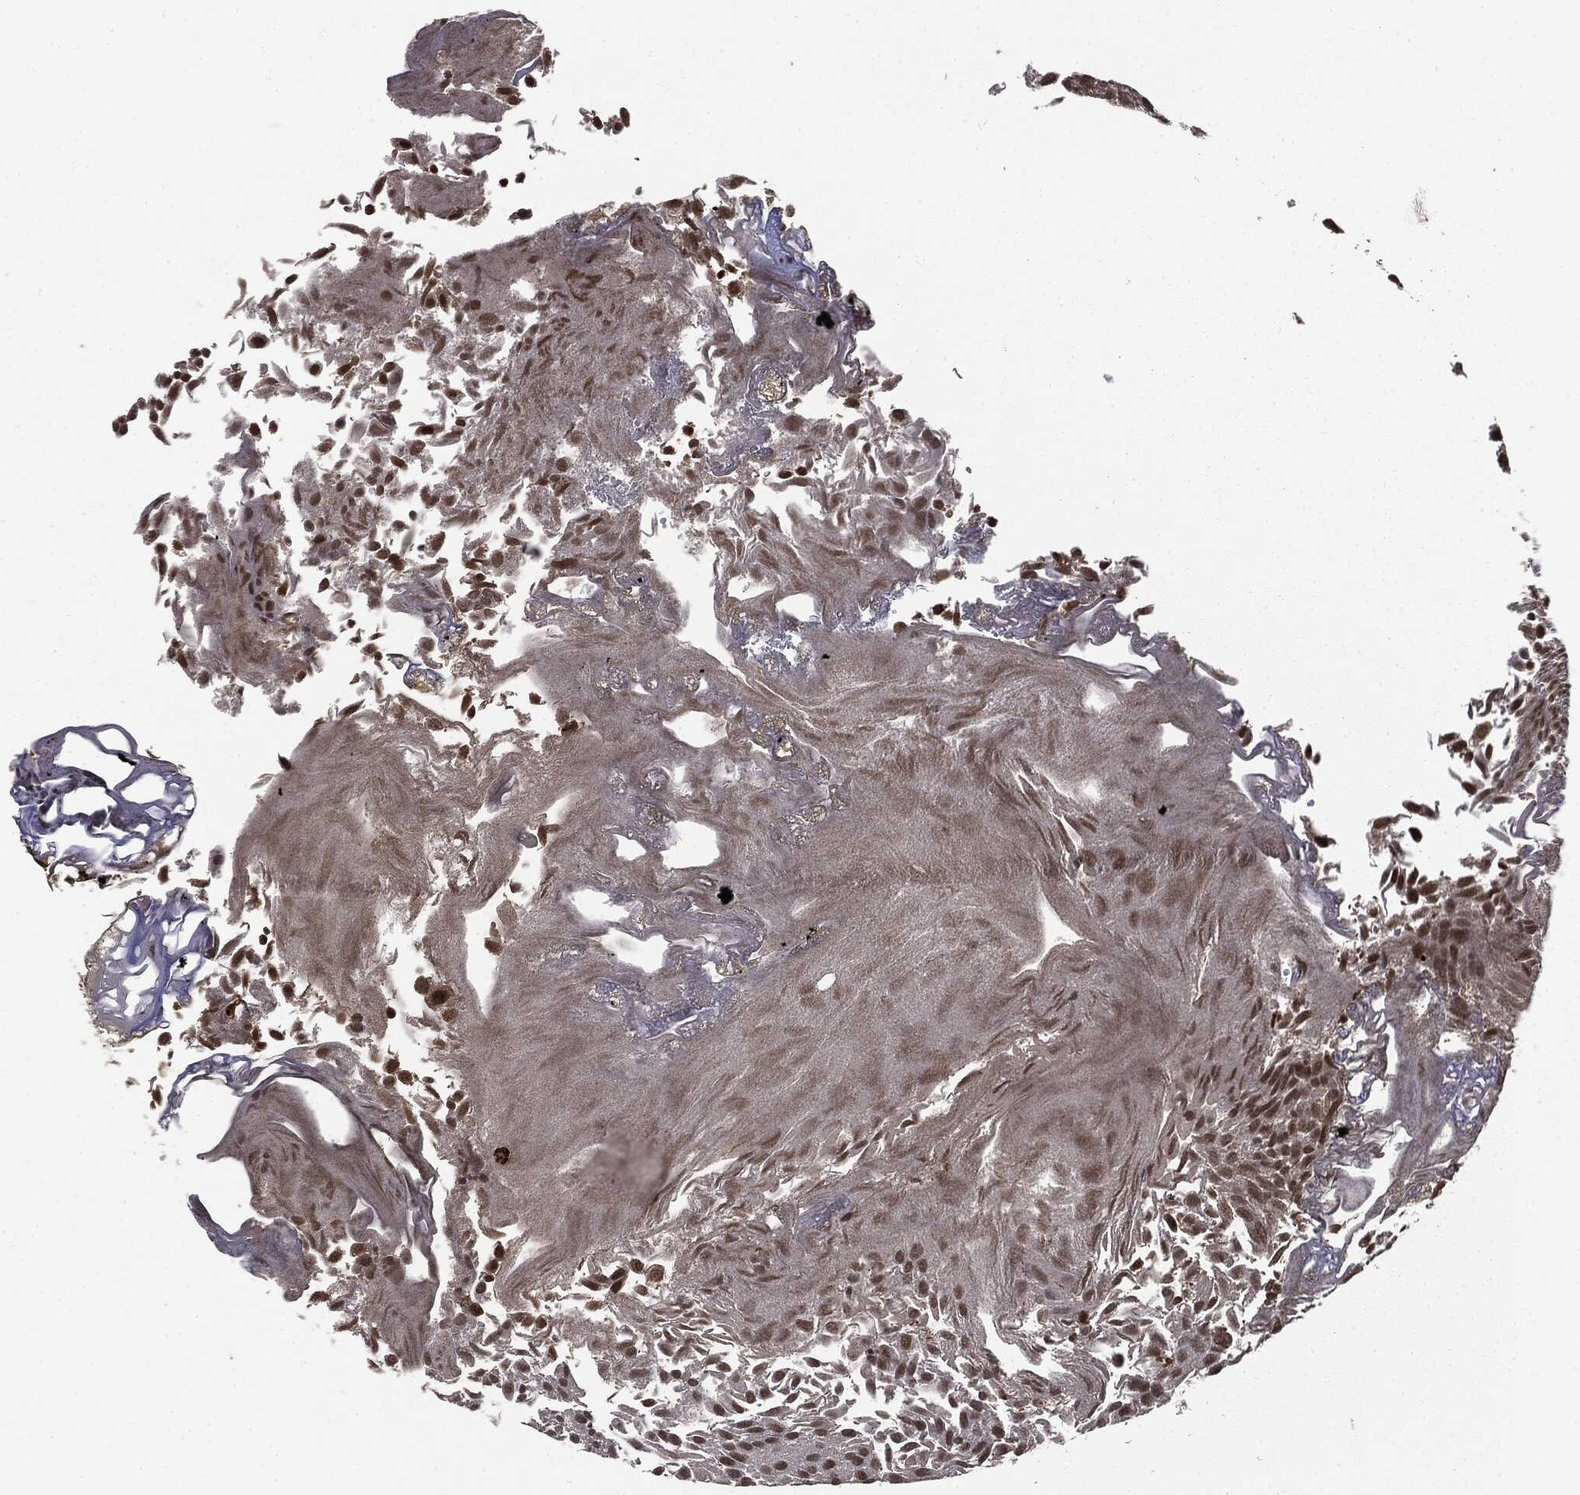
{"staining": {"intensity": "moderate", "quantity": ">75%", "location": "cytoplasmic/membranous,nuclear"}, "tissue": "urothelial cancer", "cell_type": "Tumor cells", "image_type": "cancer", "snomed": [{"axis": "morphology", "description": "Urothelial carcinoma, Low grade"}, {"axis": "topography", "description": "Urinary bladder"}], "caption": "Urothelial cancer stained with a brown dye reveals moderate cytoplasmic/membranous and nuclear positive expression in approximately >75% of tumor cells.", "gene": "CTDP1", "patient": {"sex": "male", "age": 52}}